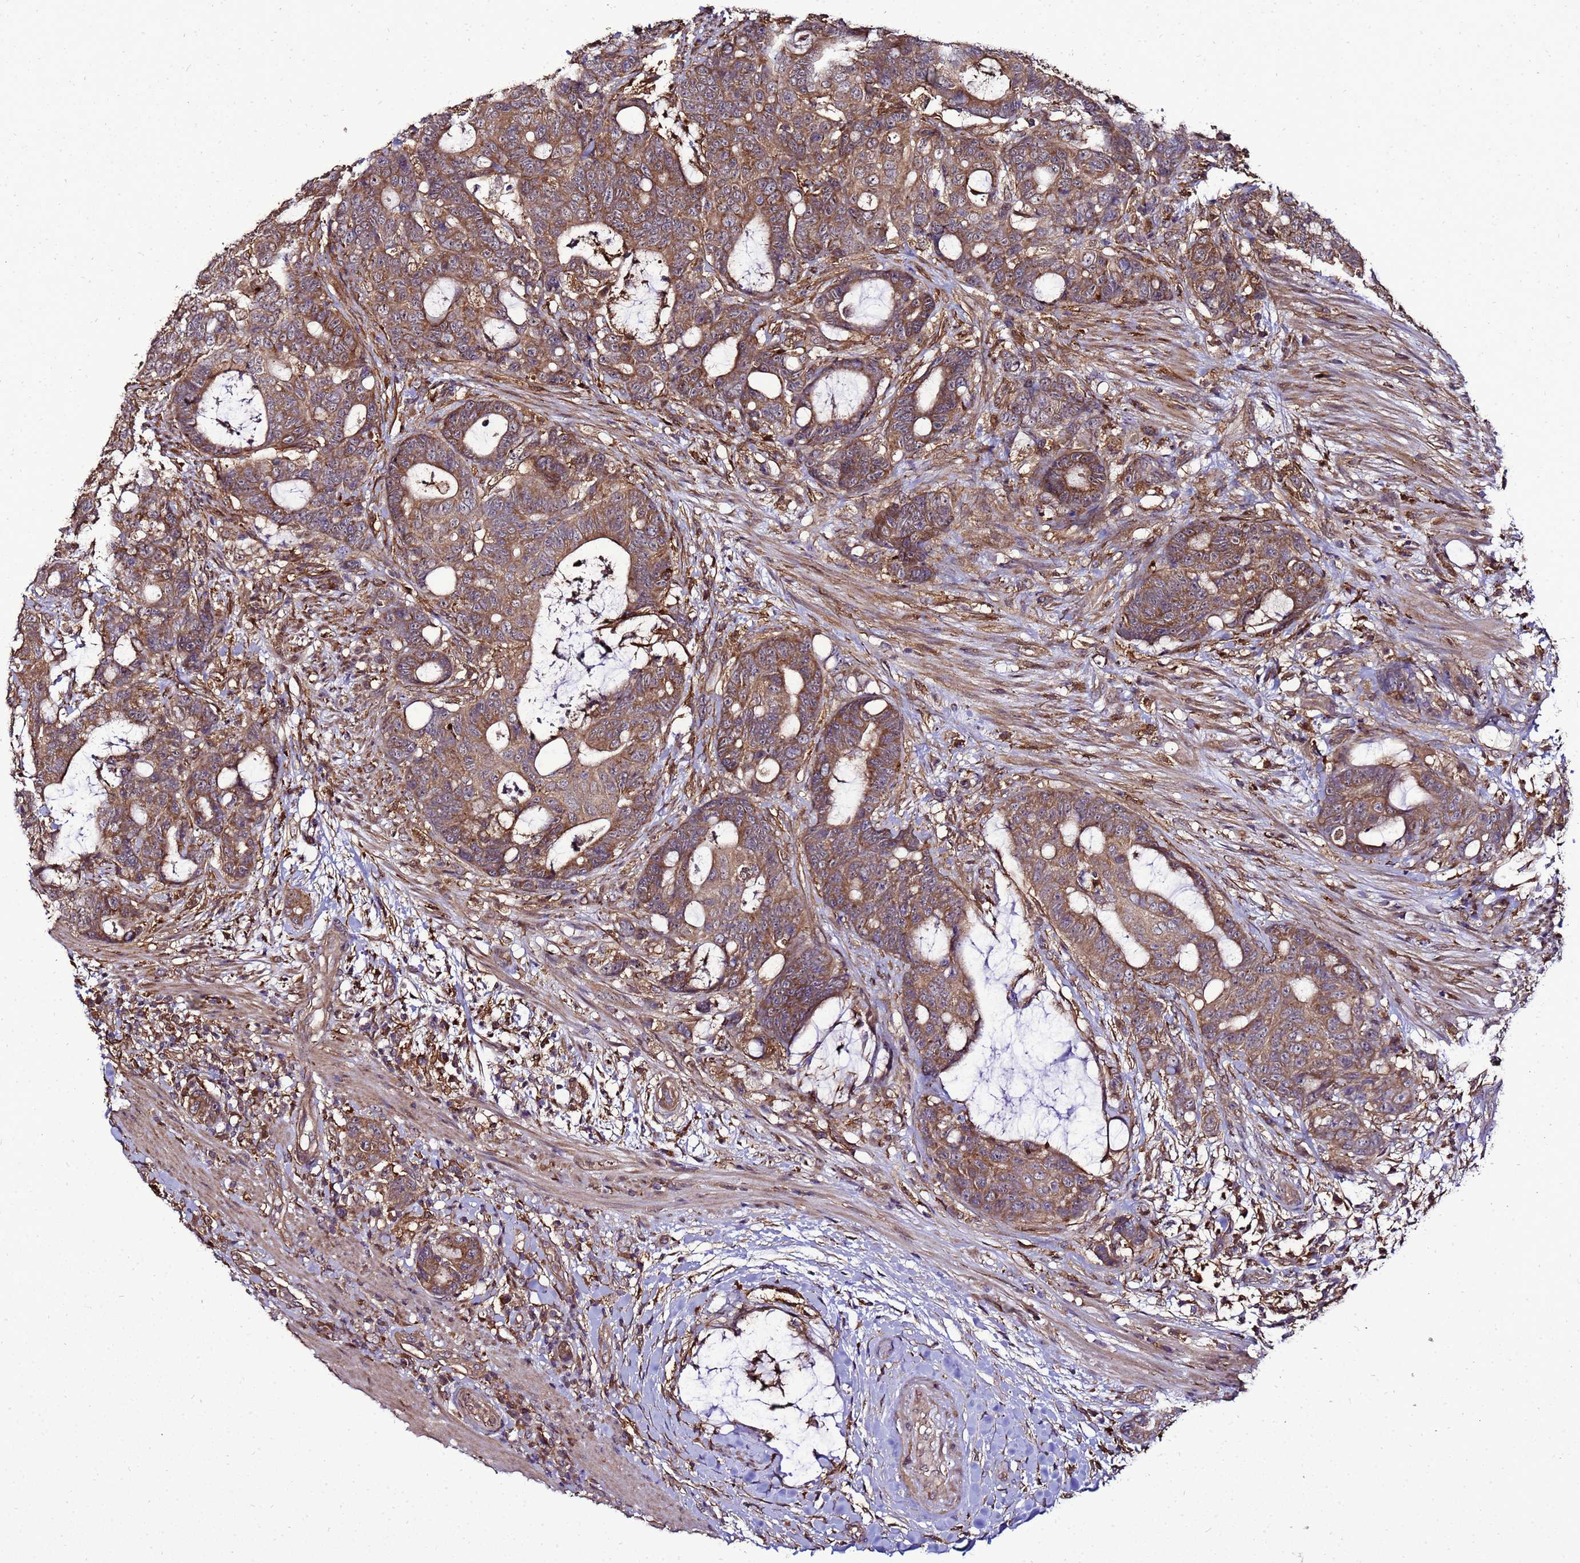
{"staining": {"intensity": "moderate", "quantity": ">75%", "location": "cytoplasmic/membranous"}, "tissue": "colorectal cancer", "cell_type": "Tumor cells", "image_type": "cancer", "snomed": [{"axis": "morphology", "description": "Adenocarcinoma, NOS"}, {"axis": "topography", "description": "Colon"}], "caption": "A brown stain shows moderate cytoplasmic/membranous staining of a protein in colorectal cancer (adenocarcinoma) tumor cells.", "gene": "TRABD", "patient": {"sex": "female", "age": 82}}